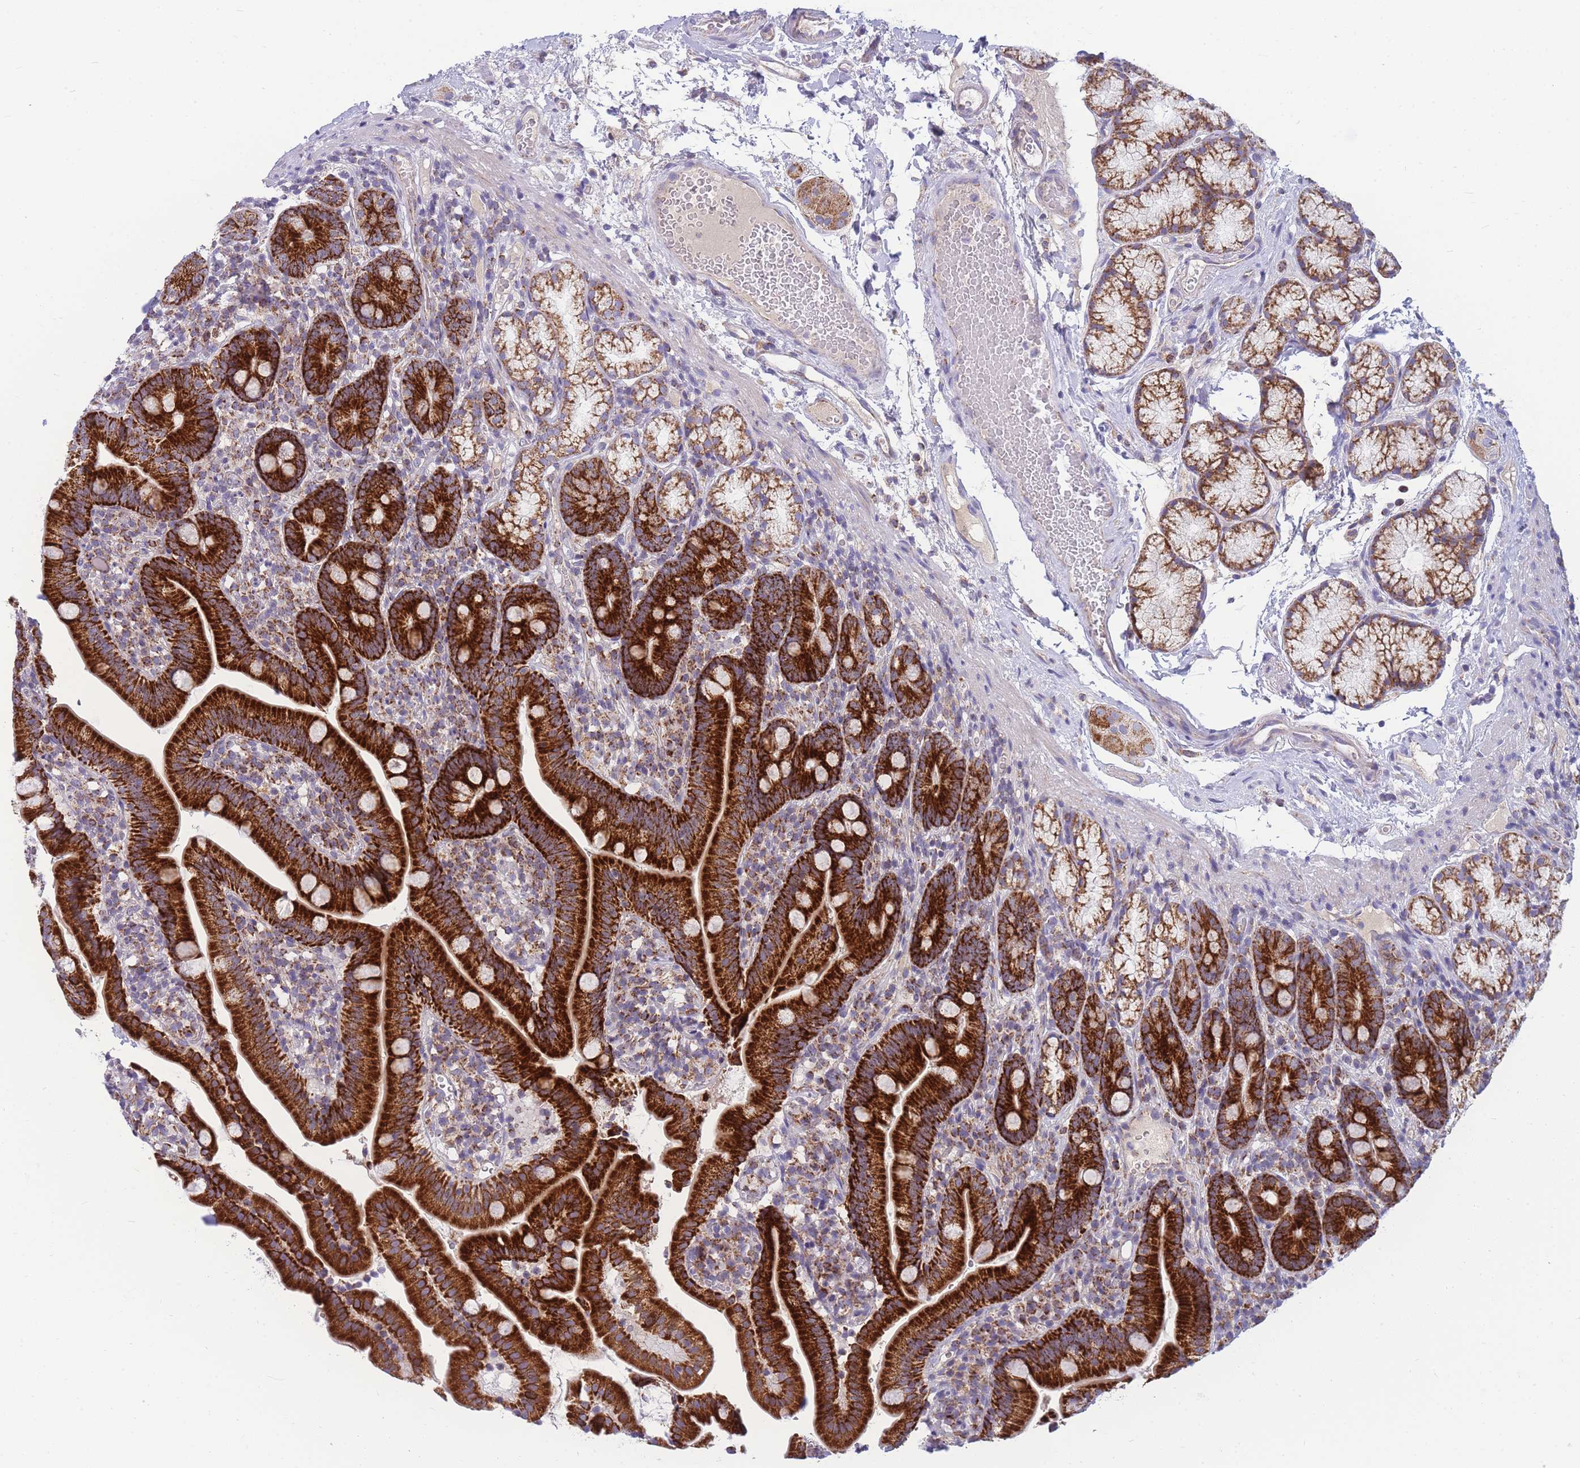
{"staining": {"intensity": "strong", "quantity": ">75%", "location": "cytoplasmic/membranous"}, "tissue": "duodenum", "cell_type": "Glandular cells", "image_type": "normal", "snomed": [{"axis": "morphology", "description": "Normal tissue, NOS"}, {"axis": "topography", "description": "Duodenum"}], "caption": "Immunohistochemical staining of benign human duodenum reveals high levels of strong cytoplasmic/membranous expression in about >75% of glandular cells.", "gene": "MRPS11", "patient": {"sex": "female", "age": 67}}